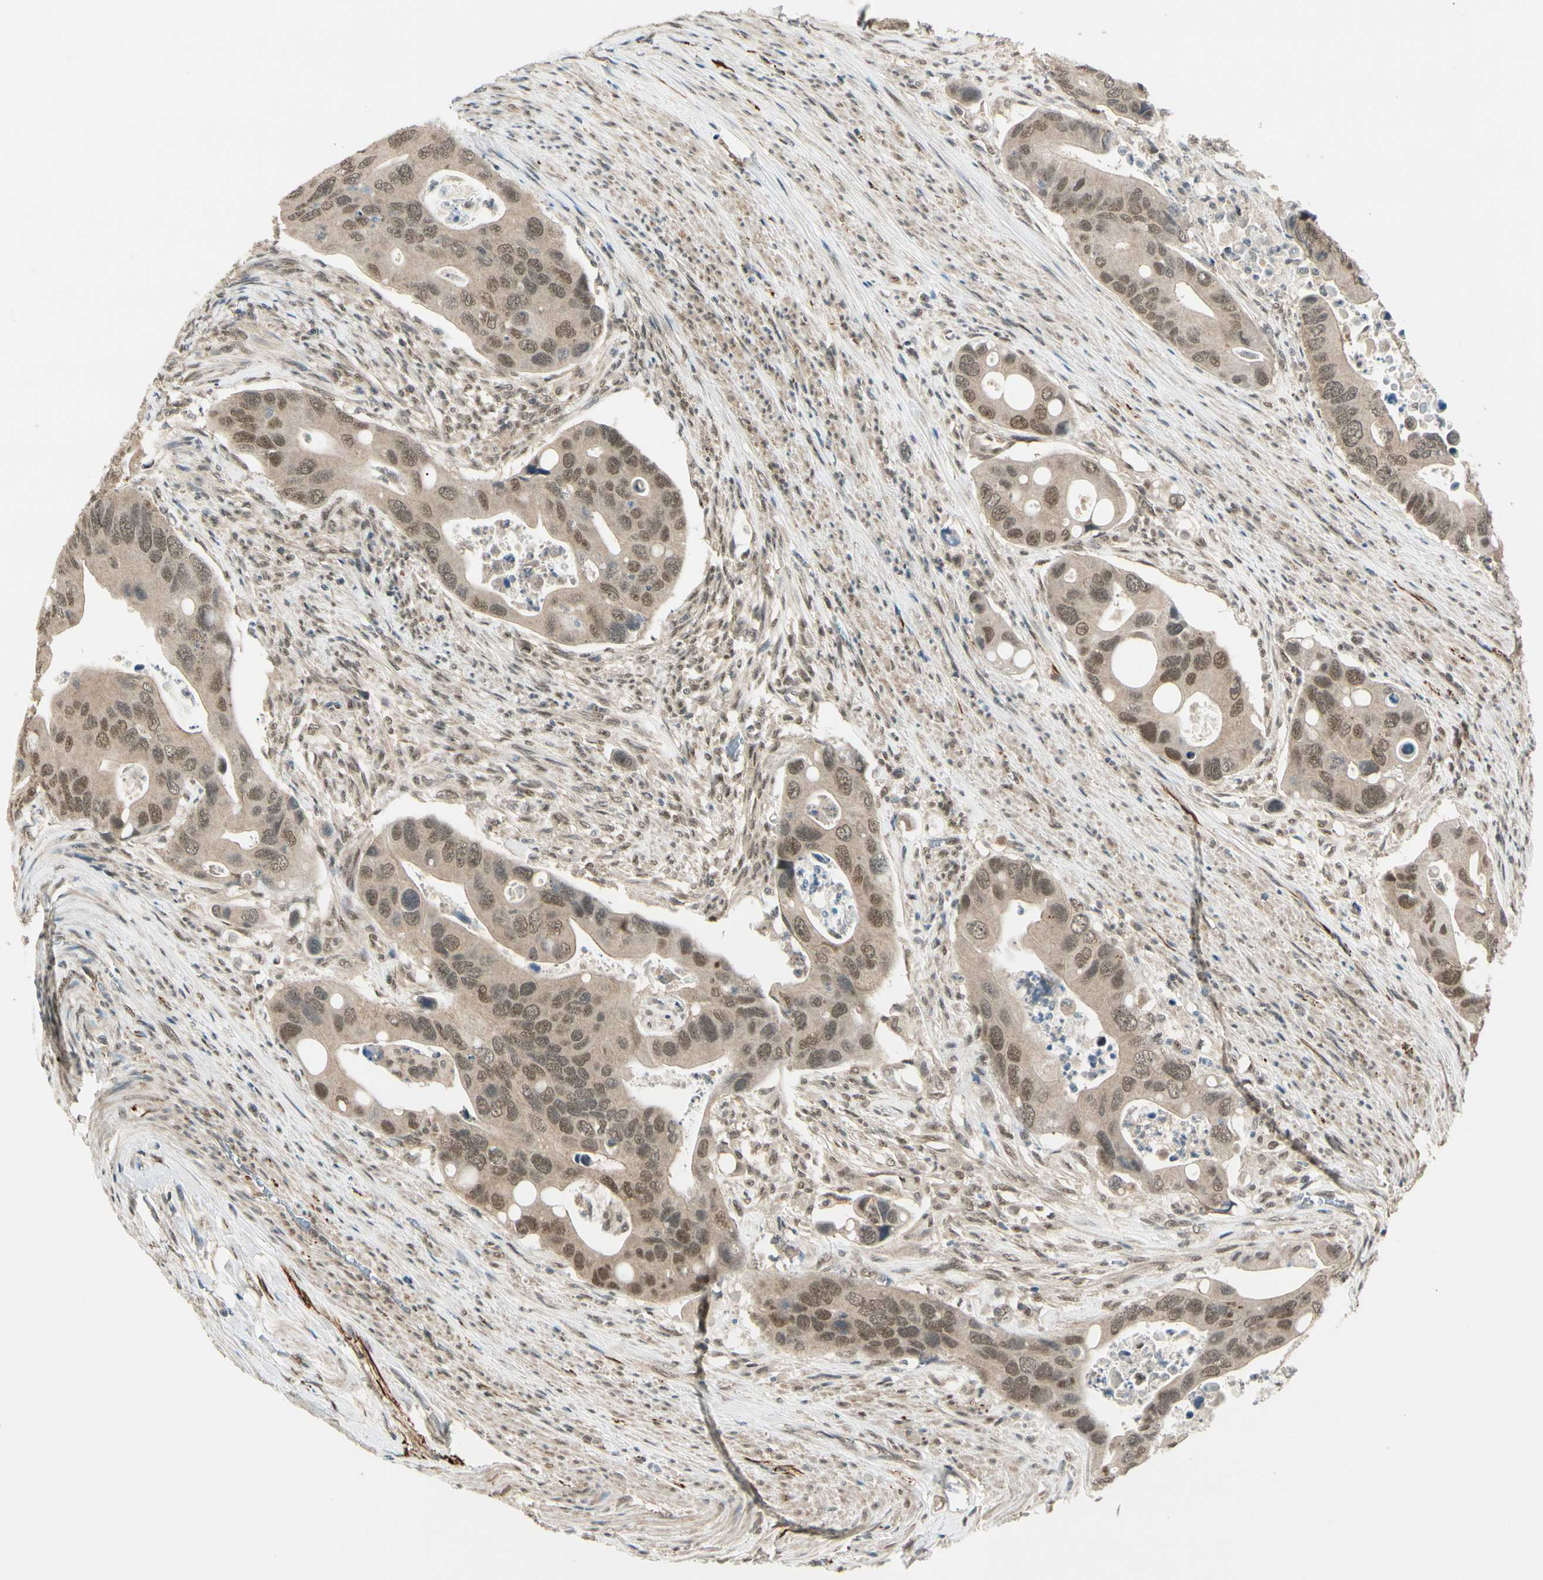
{"staining": {"intensity": "weak", "quantity": ">75%", "location": "cytoplasmic/membranous,nuclear"}, "tissue": "colorectal cancer", "cell_type": "Tumor cells", "image_type": "cancer", "snomed": [{"axis": "morphology", "description": "Adenocarcinoma, NOS"}, {"axis": "topography", "description": "Rectum"}], "caption": "Brown immunohistochemical staining in colorectal cancer (adenocarcinoma) demonstrates weak cytoplasmic/membranous and nuclear staining in approximately >75% of tumor cells.", "gene": "ZSCAN12", "patient": {"sex": "female", "age": 57}}